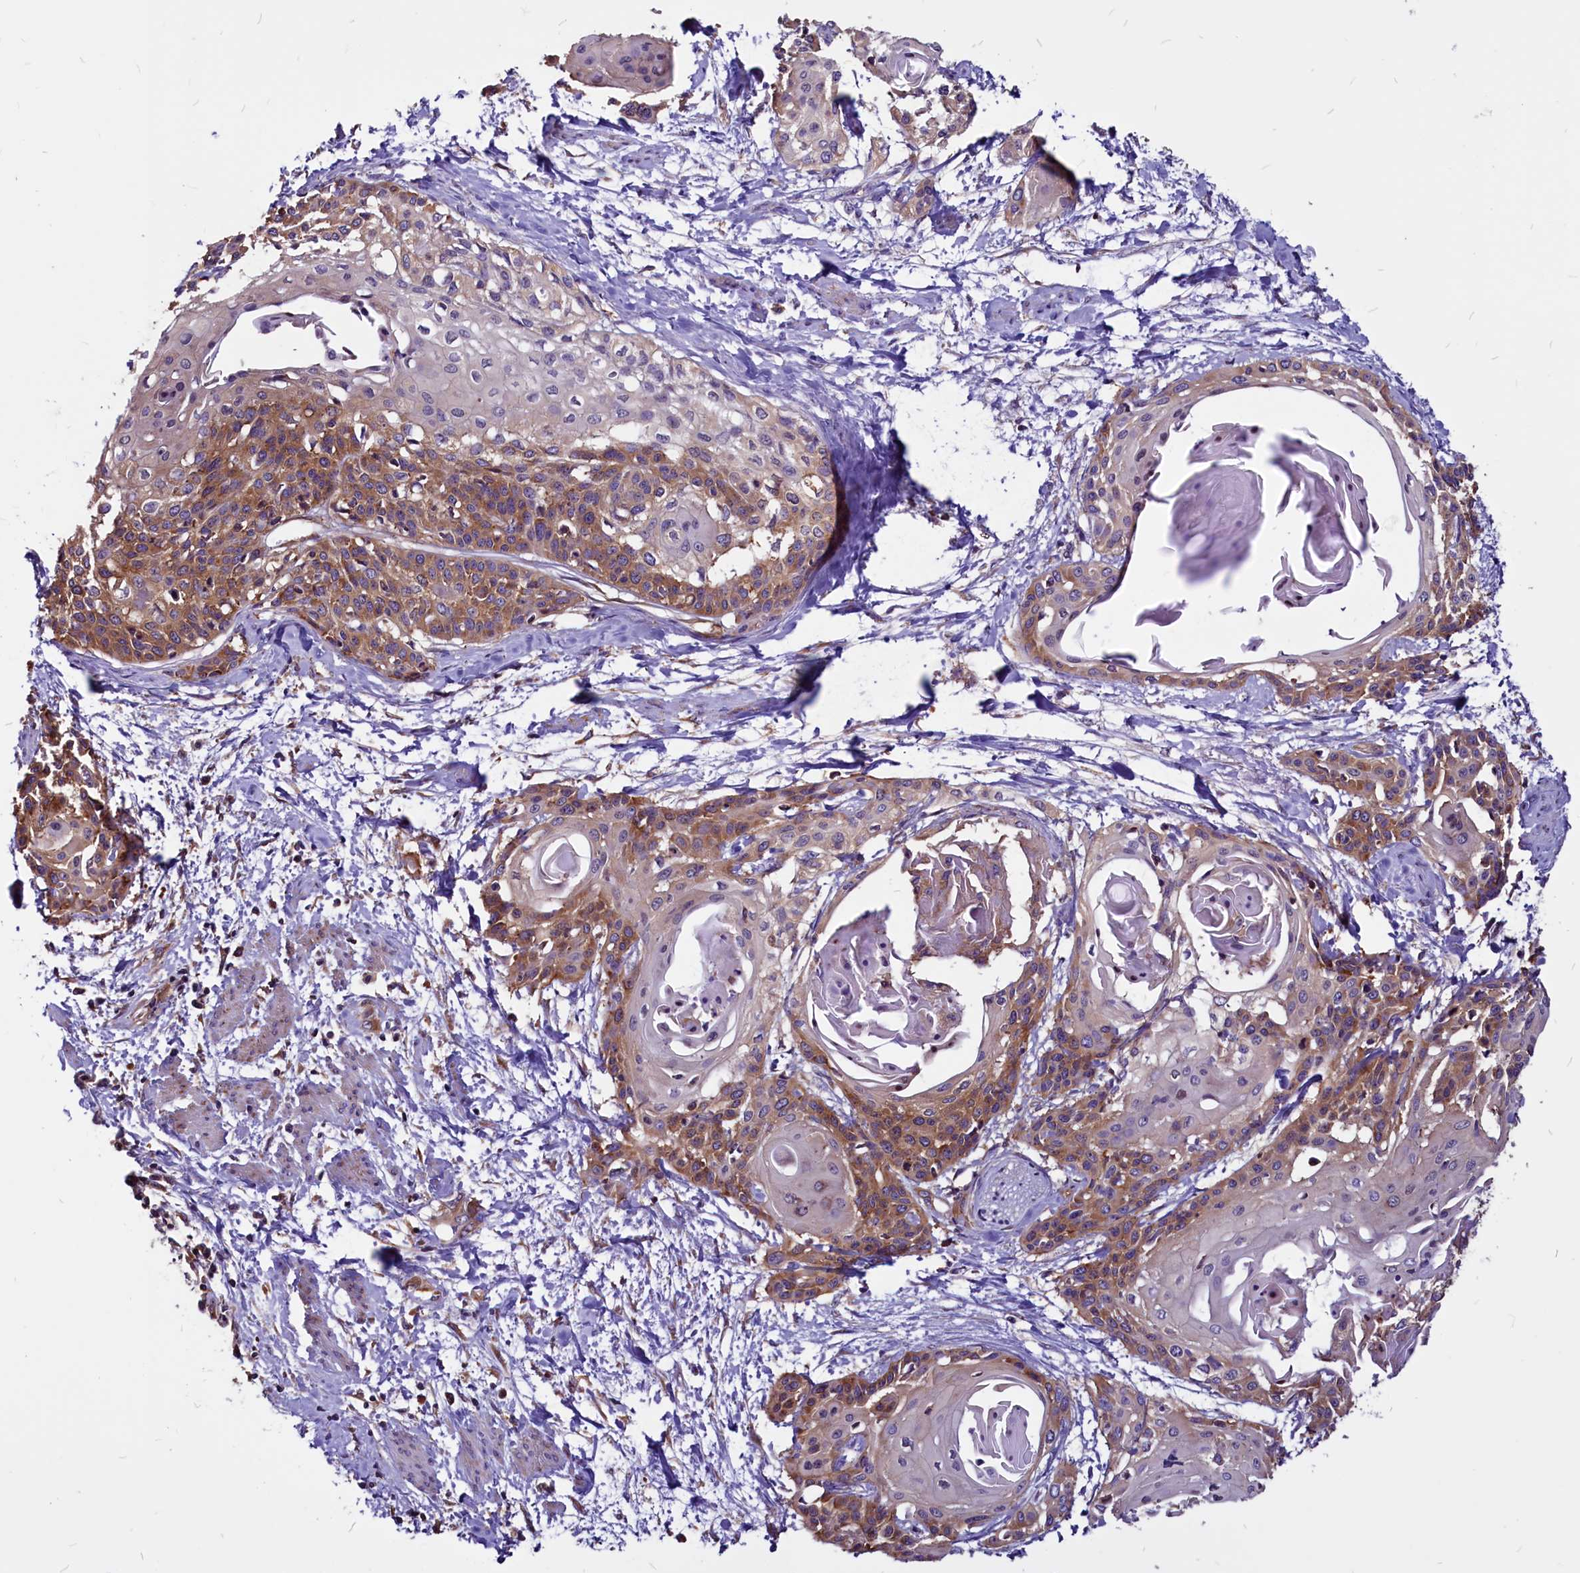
{"staining": {"intensity": "moderate", "quantity": "25%-75%", "location": "cytoplasmic/membranous"}, "tissue": "cervical cancer", "cell_type": "Tumor cells", "image_type": "cancer", "snomed": [{"axis": "morphology", "description": "Squamous cell carcinoma, NOS"}, {"axis": "topography", "description": "Cervix"}], "caption": "A photomicrograph of cervical squamous cell carcinoma stained for a protein reveals moderate cytoplasmic/membranous brown staining in tumor cells.", "gene": "EIF3G", "patient": {"sex": "female", "age": 57}}